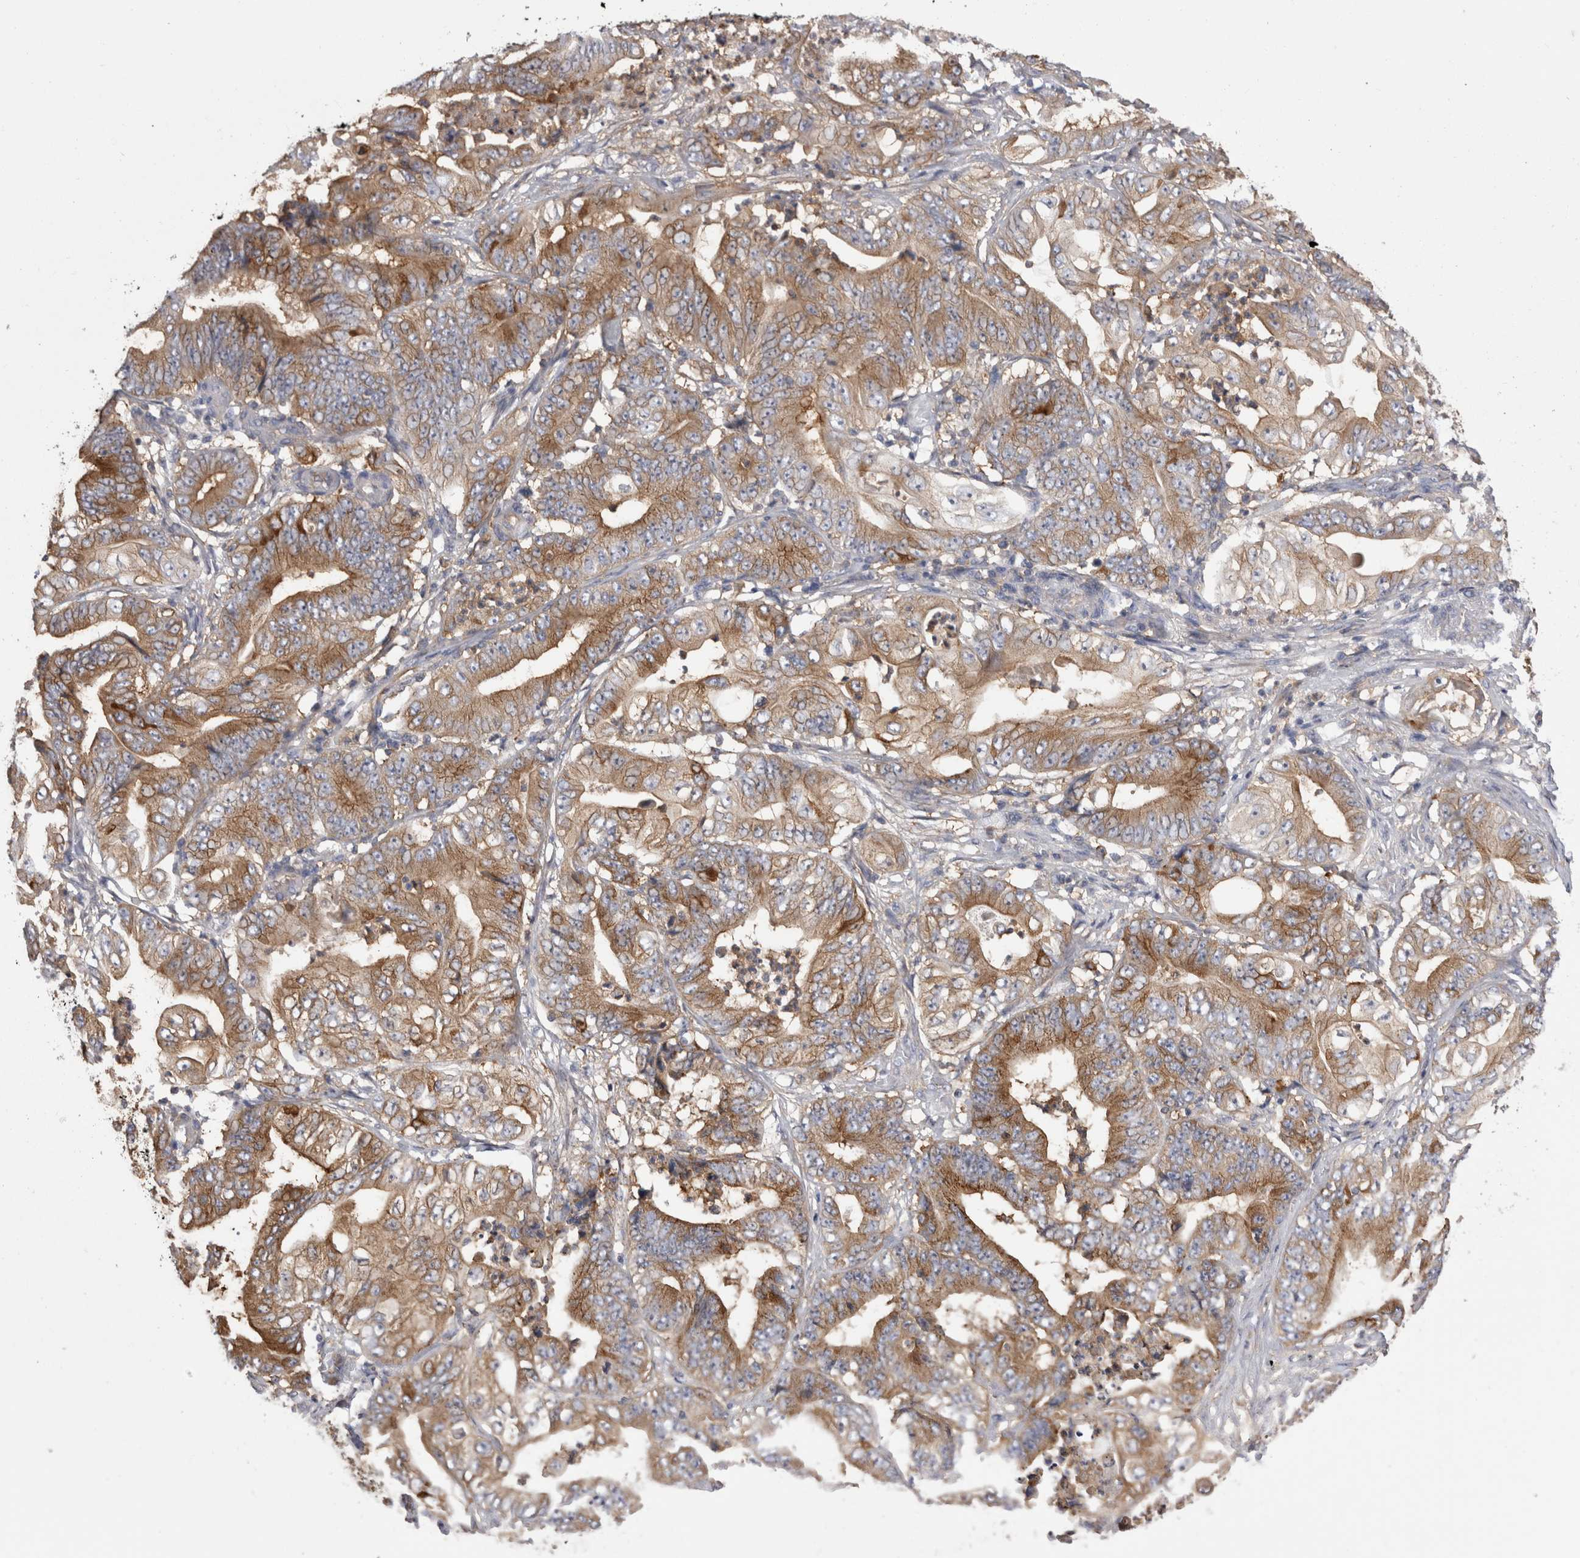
{"staining": {"intensity": "moderate", "quantity": ">75%", "location": "cytoplasmic/membranous"}, "tissue": "stomach cancer", "cell_type": "Tumor cells", "image_type": "cancer", "snomed": [{"axis": "morphology", "description": "Adenocarcinoma, NOS"}, {"axis": "topography", "description": "Stomach"}], "caption": "This is a photomicrograph of immunohistochemistry (IHC) staining of stomach cancer, which shows moderate expression in the cytoplasmic/membranous of tumor cells.", "gene": "RAB11FIP1", "patient": {"sex": "female", "age": 73}}